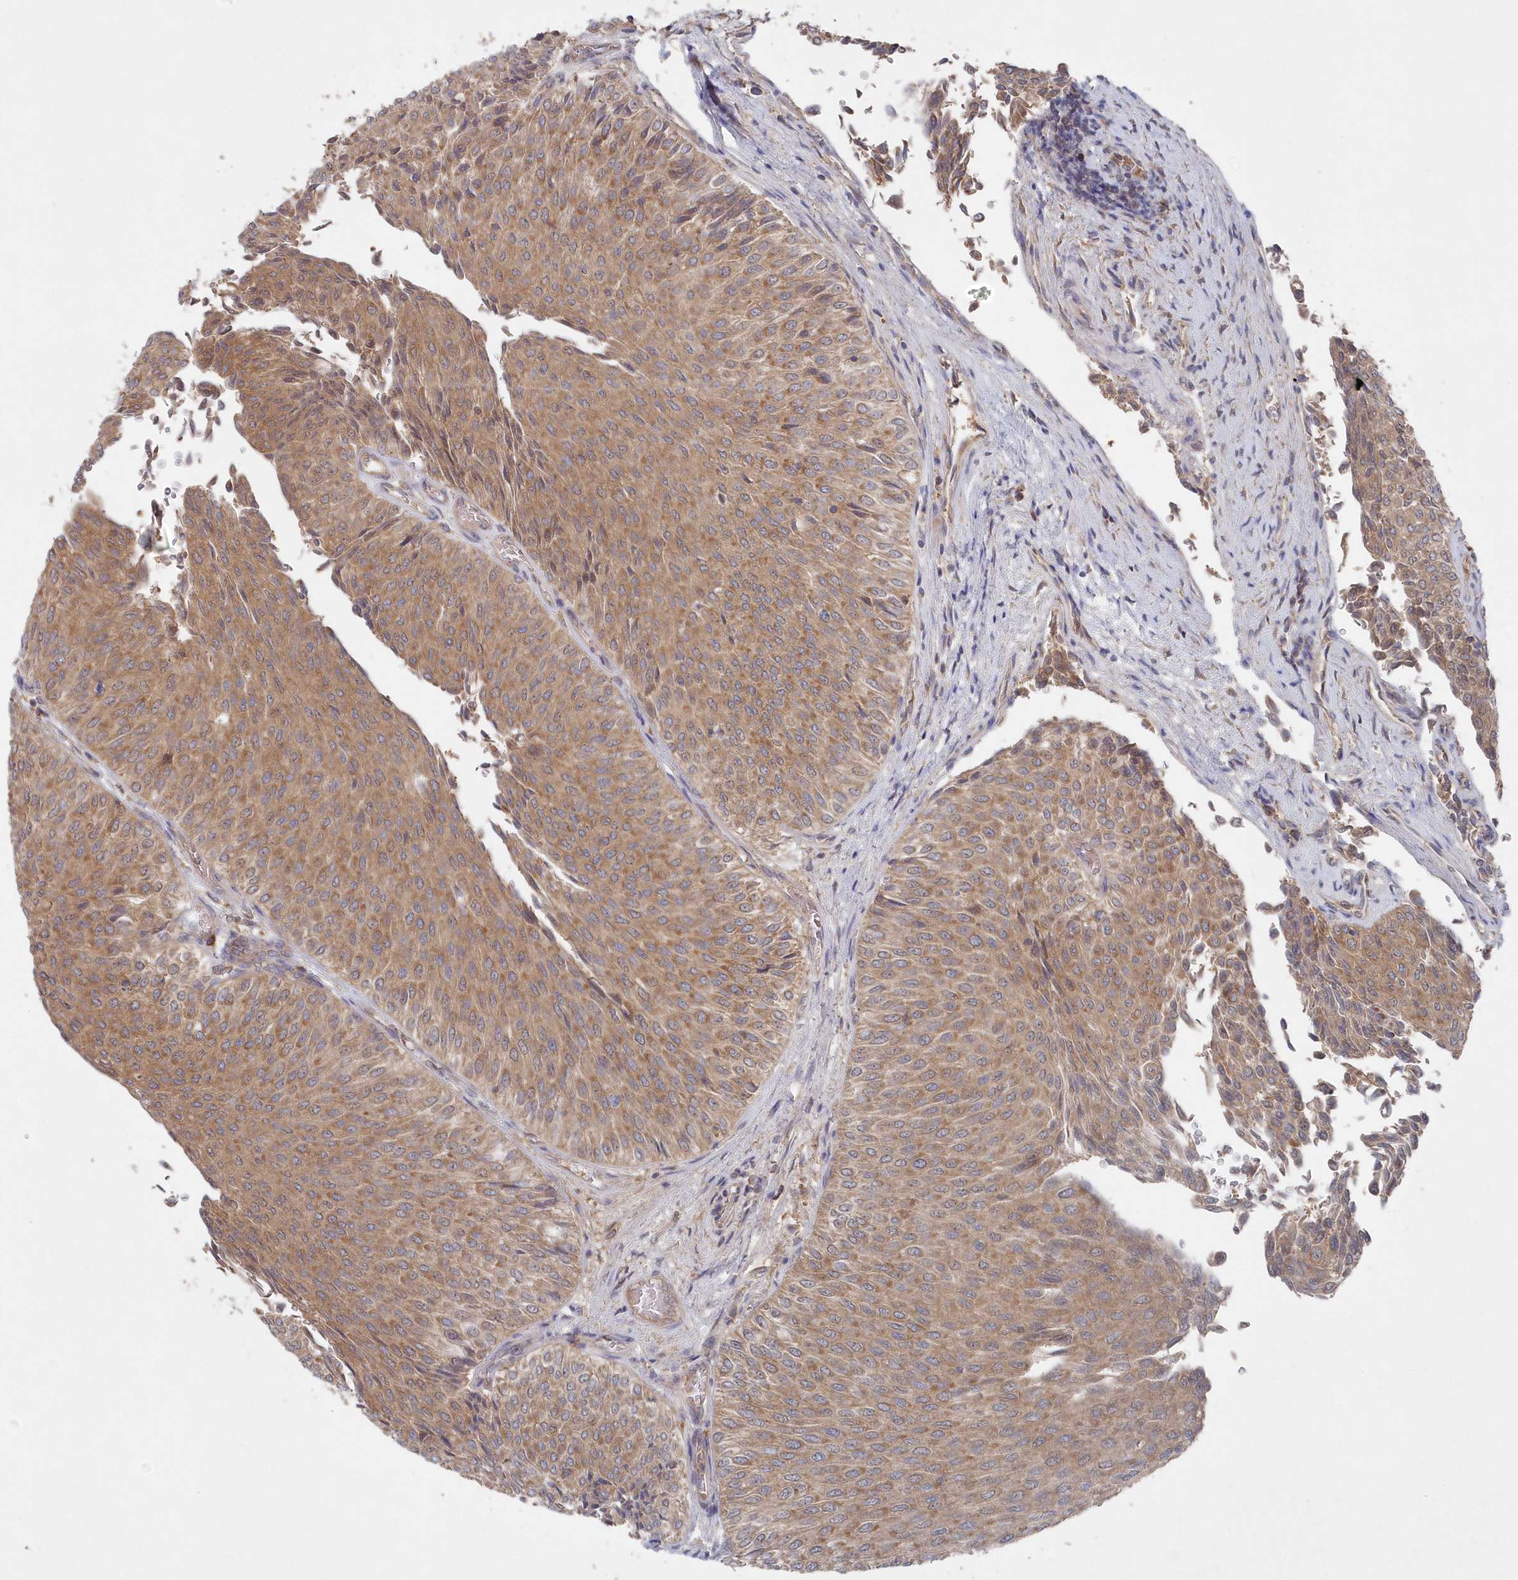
{"staining": {"intensity": "moderate", "quantity": ">75%", "location": "cytoplasmic/membranous"}, "tissue": "urothelial cancer", "cell_type": "Tumor cells", "image_type": "cancer", "snomed": [{"axis": "morphology", "description": "Urothelial carcinoma, Low grade"}, {"axis": "topography", "description": "Urinary bladder"}], "caption": "Immunohistochemistry (DAB (3,3'-diaminobenzidine)) staining of low-grade urothelial carcinoma demonstrates moderate cytoplasmic/membranous protein expression in about >75% of tumor cells. The staining was performed using DAB to visualize the protein expression in brown, while the nuclei were stained in blue with hematoxylin (Magnification: 20x).", "gene": "ASNSD1", "patient": {"sex": "male", "age": 78}}